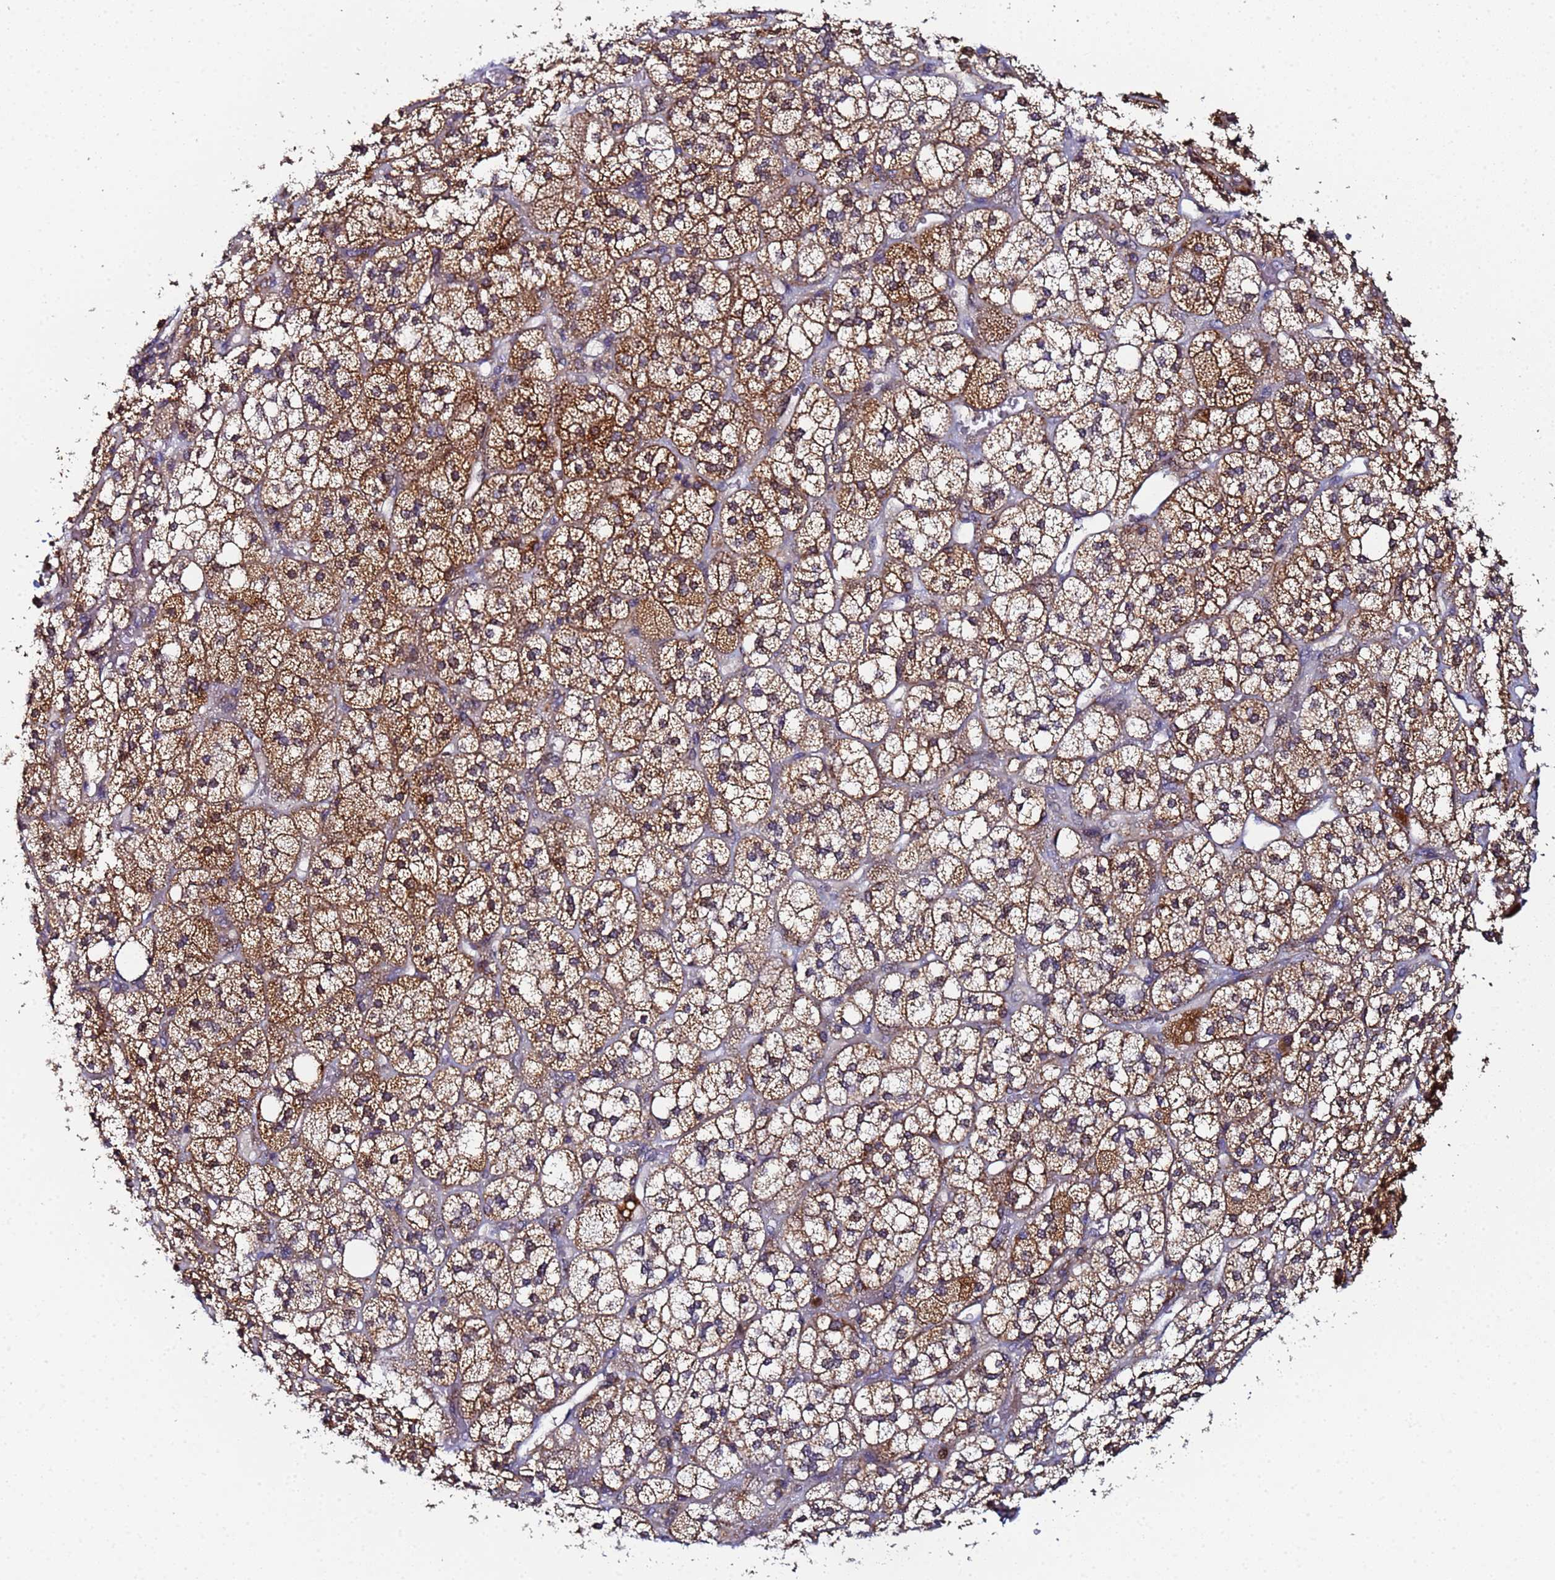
{"staining": {"intensity": "strong", "quantity": "25%-75%", "location": "cytoplasmic/membranous"}, "tissue": "adrenal gland", "cell_type": "Glandular cells", "image_type": "normal", "snomed": [{"axis": "morphology", "description": "Normal tissue, NOS"}, {"axis": "topography", "description": "Adrenal gland"}], "caption": "High-magnification brightfield microscopy of benign adrenal gland stained with DAB (brown) and counterstained with hematoxylin (blue). glandular cells exhibit strong cytoplasmic/membranous staining is present in approximately25%-75% of cells.", "gene": "CCDC127", "patient": {"sex": "male", "age": 61}}